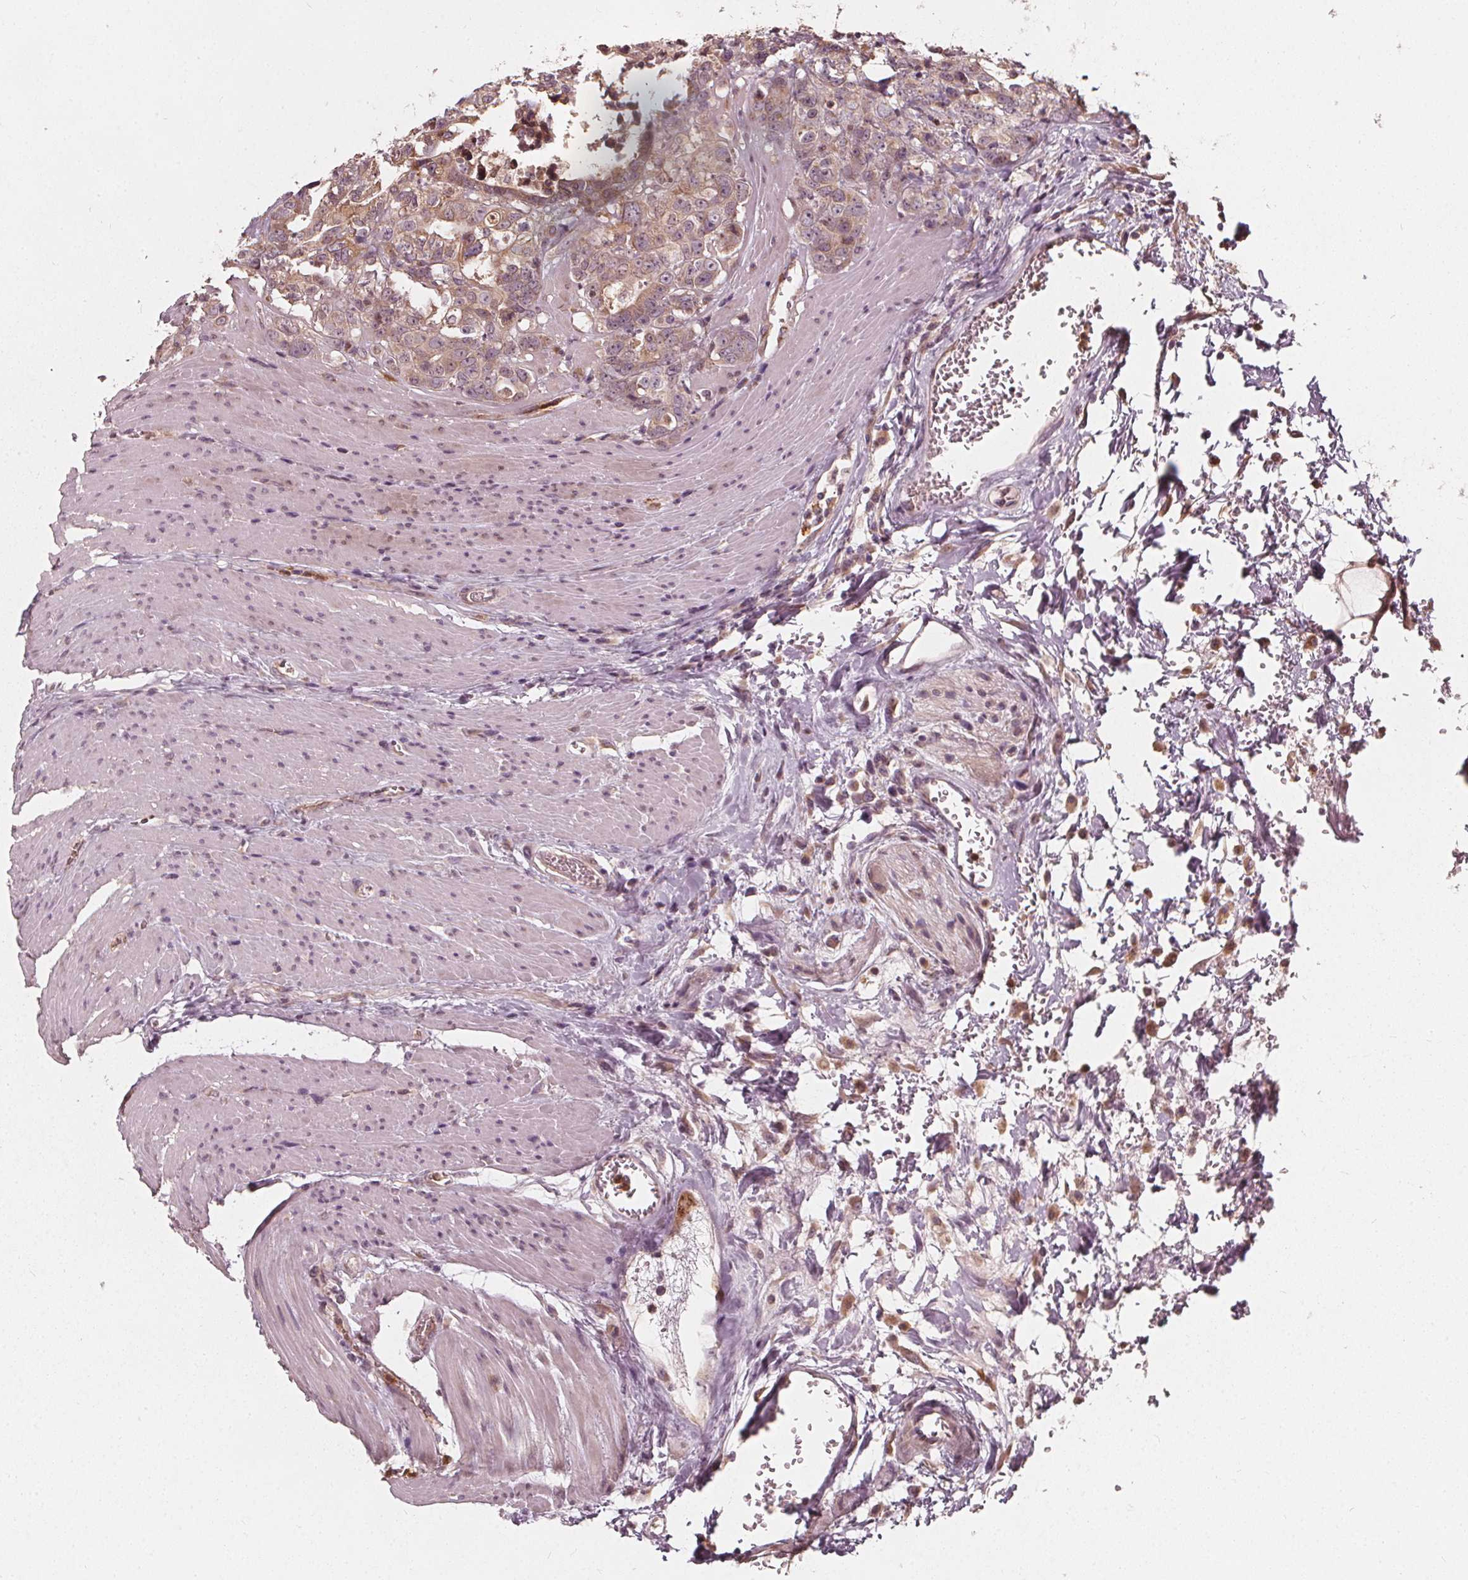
{"staining": {"intensity": "weak", "quantity": ">75%", "location": "cytoplasmic/membranous,nuclear"}, "tissue": "colorectal cancer", "cell_type": "Tumor cells", "image_type": "cancer", "snomed": [{"axis": "morphology", "description": "Adenocarcinoma, NOS"}, {"axis": "topography", "description": "Rectum"}], "caption": "Human colorectal cancer stained with a brown dye reveals weak cytoplasmic/membranous and nuclear positive positivity in approximately >75% of tumor cells.", "gene": "NPC1L1", "patient": {"sex": "female", "age": 62}}